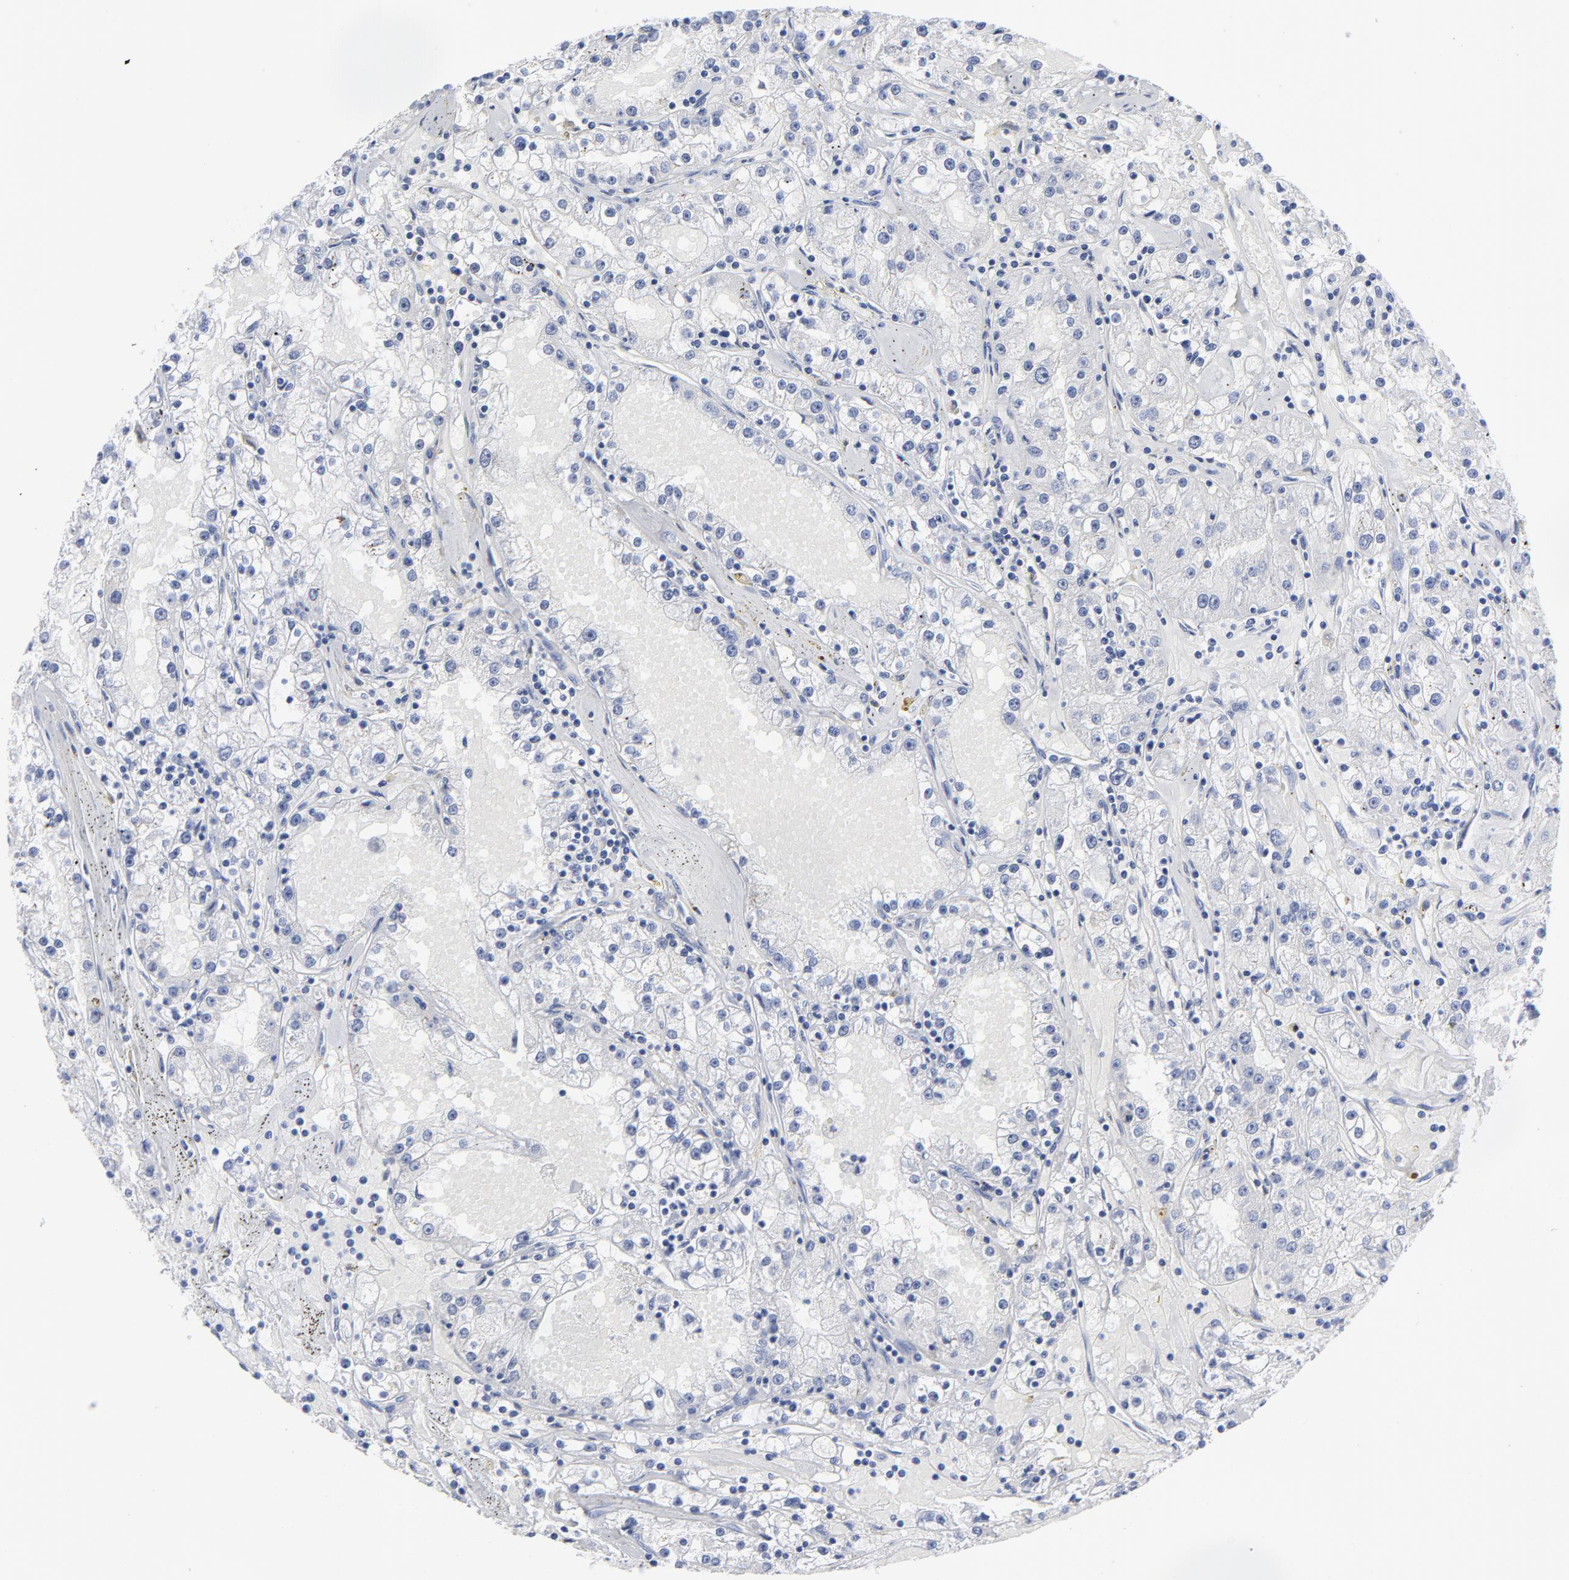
{"staining": {"intensity": "negative", "quantity": "none", "location": "none"}, "tissue": "renal cancer", "cell_type": "Tumor cells", "image_type": "cancer", "snomed": [{"axis": "morphology", "description": "Adenocarcinoma, NOS"}, {"axis": "topography", "description": "Kidney"}], "caption": "An immunohistochemistry (IHC) histopathology image of renal adenocarcinoma is shown. There is no staining in tumor cells of renal adenocarcinoma.", "gene": "RAPGEF3", "patient": {"sex": "male", "age": 56}}